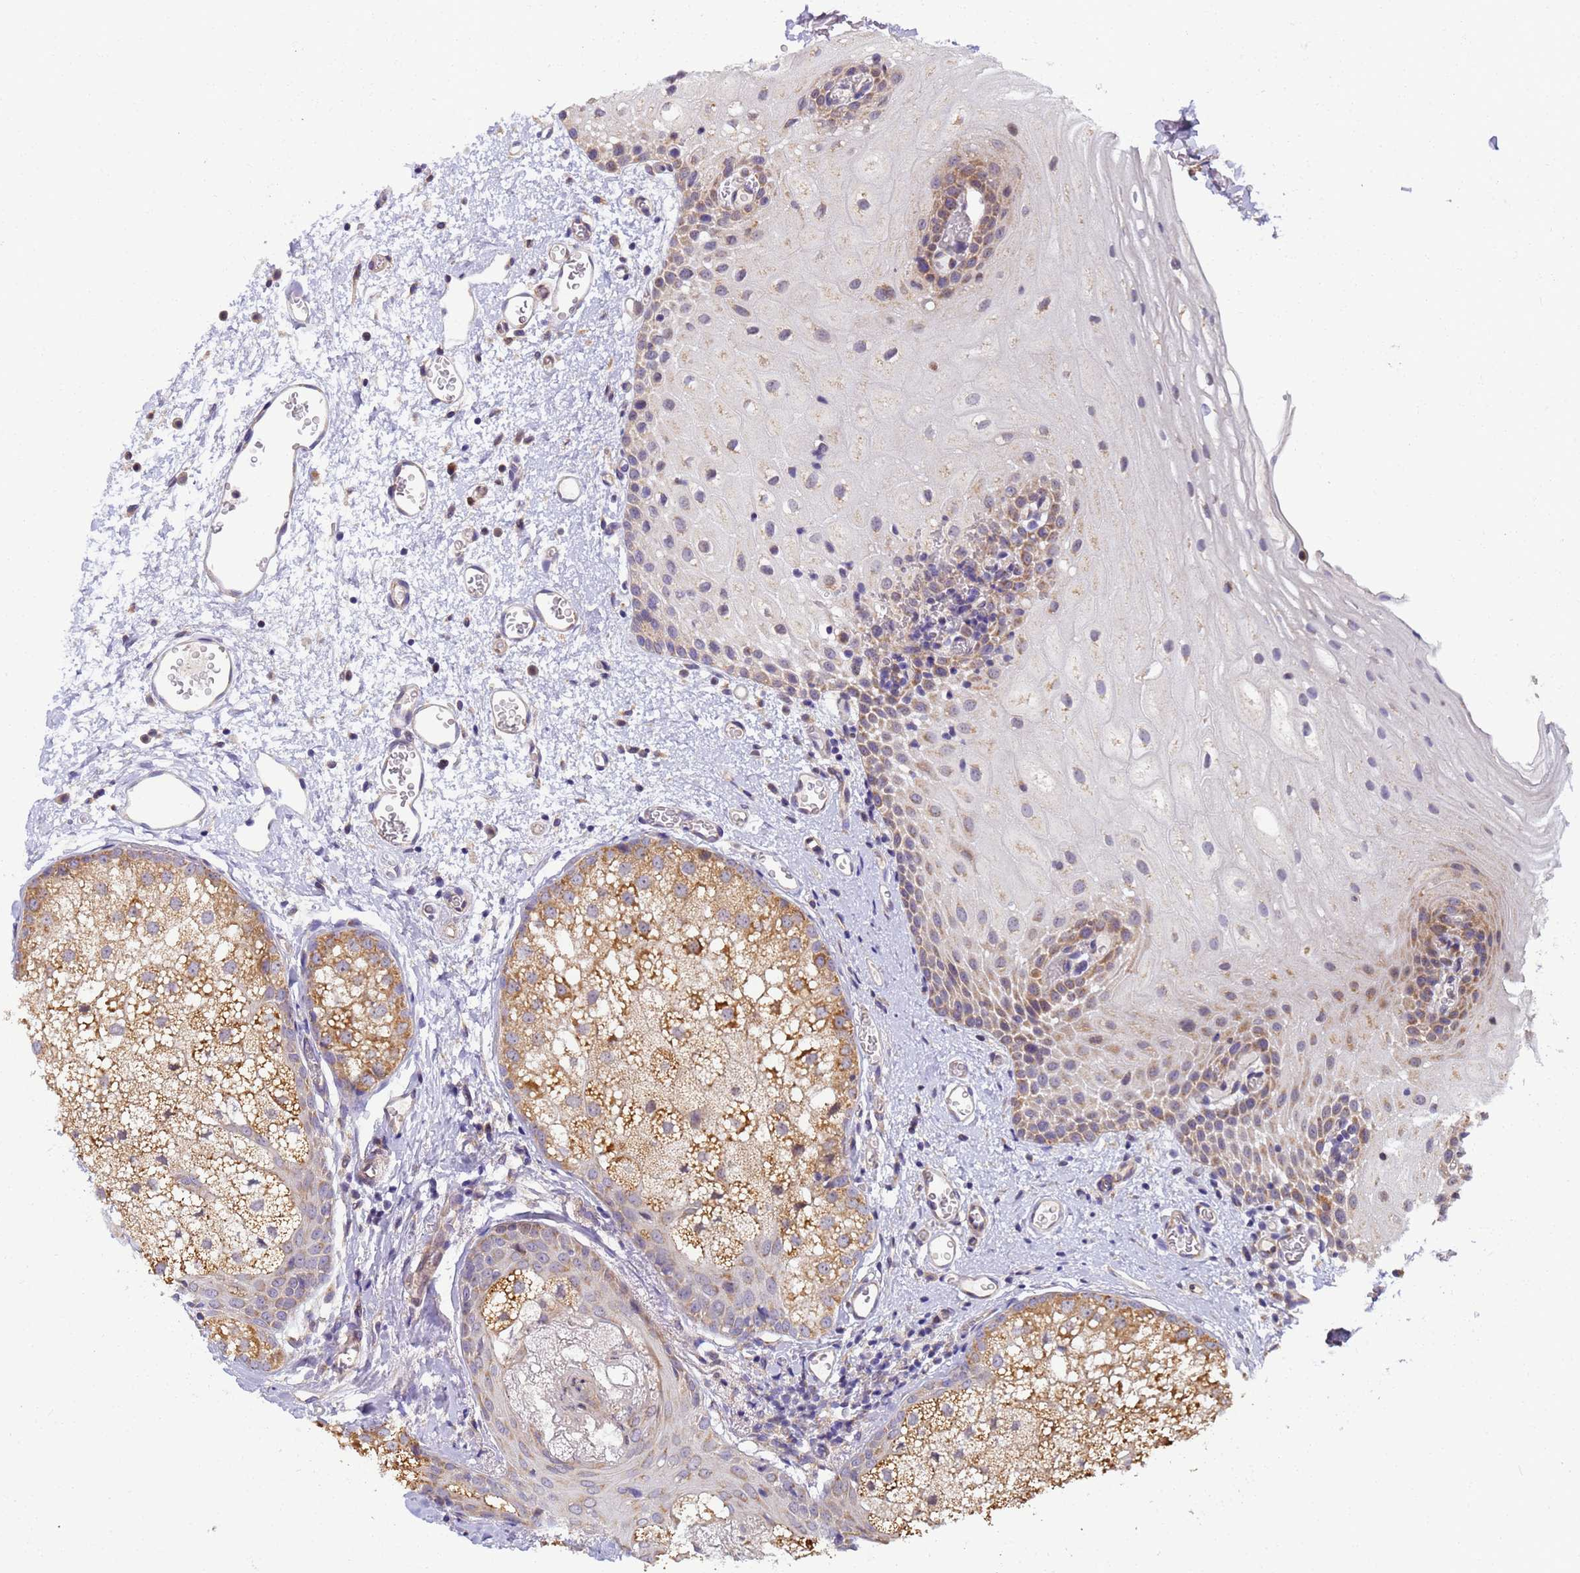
{"staining": {"intensity": "moderate", "quantity": "25%-75%", "location": "cytoplasmic/membranous"}, "tissue": "oral mucosa", "cell_type": "Squamous epithelial cells", "image_type": "normal", "snomed": [{"axis": "morphology", "description": "Normal tissue, NOS"}, {"axis": "morphology", "description": "Squamous cell carcinoma, NOS"}, {"axis": "topography", "description": "Oral tissue"}, {"axis": "topography", "description": "Head-Neck"}], "caption": "Protein expression analysis of normal human oral mucosa reveals moderate cytoplasmic/membranous staining in about 25%-75% of squamous epithelial cells. (brown staining indicates protein expression, while blue staining denotes nuclei).", "gene": "RAPGEF3", "patient": {"sex": "female", "age": 70}}